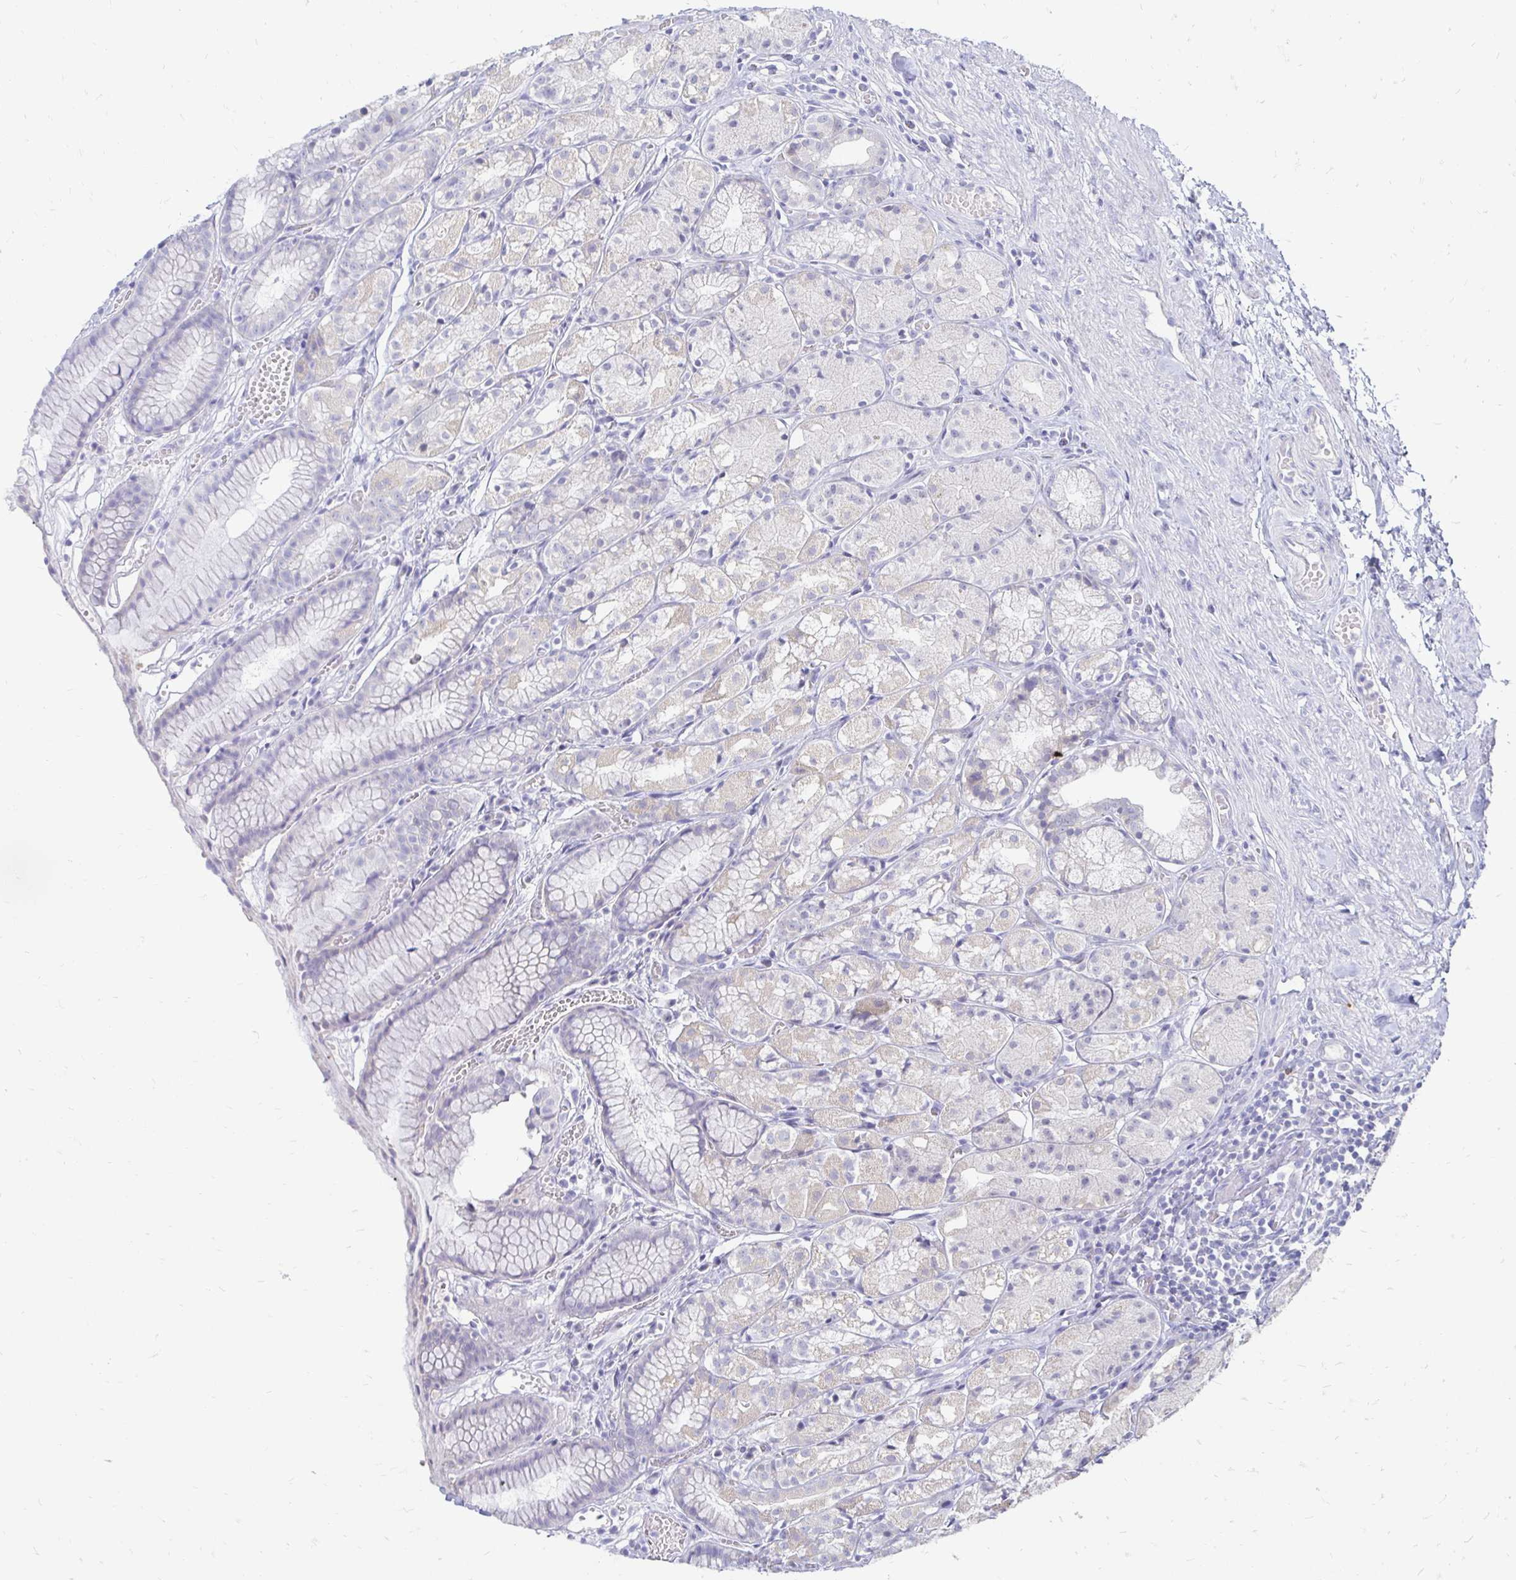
{"staining": {"intensity": "negative", "quantity": "none", "location": "none"}, "tissue": "stomach", "cell_type": "Glandular cells", "image_type": "normal", "snomed": [{"axis": "morphology", "description": "Normal tissue, NOS"}, {"axis": "topography", "description": "Stomach"}], "caption": "An immunohistochemistry (IHC) photomicrograph of benign stomach is shown. There is no staining in glandular cells of stomach. The staining was performed using DAB to visualize the protein expression in brown, while the nuclei were stained in blue with hematoxylin (Magnification: 20x).", "gene": "PEG10", "patient": {"sex": "male", "age": 70}}